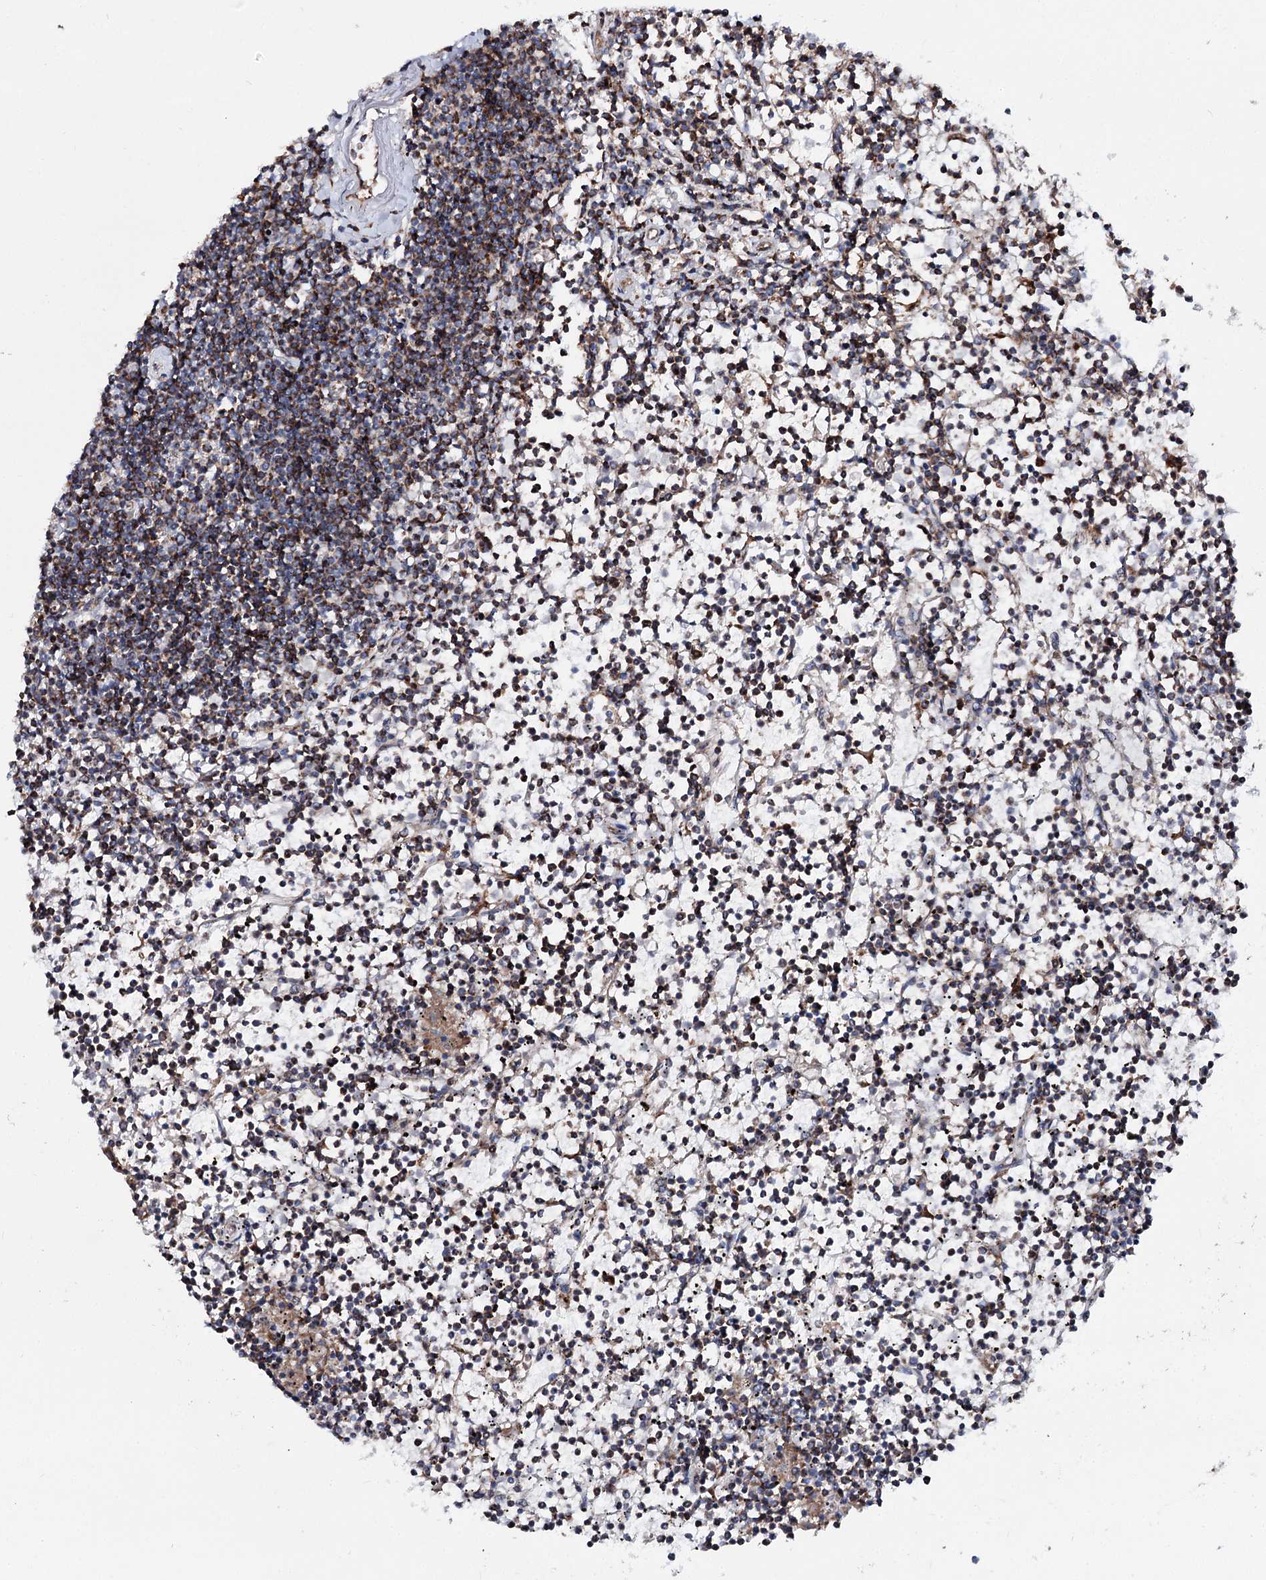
{"staining": {"intensity": "negative", "quantity": "none", "location": "none"}, "tissue": "lymphoma", "cell_type": "Tumor cells", "image_type": "cancer", "snomed": [{"axis": "morphology", "description": "Malignant lymphoma, non-Hodgkin's type, Low grade"}, {"axis": "topography", "description": "Spleen"}], "caption": "A photomicrograph of low-grade malignant lymphoma, non-Hodgkin's type stained for a protein displays no brown staining in tumor cells. (DAB (3,3'-diaminobenzidine) immunohistochemistry (IHC) with hematoxylin counter stain).", "gene": "MSANTD2", "patient": {"sex": "female", "age": 19}}